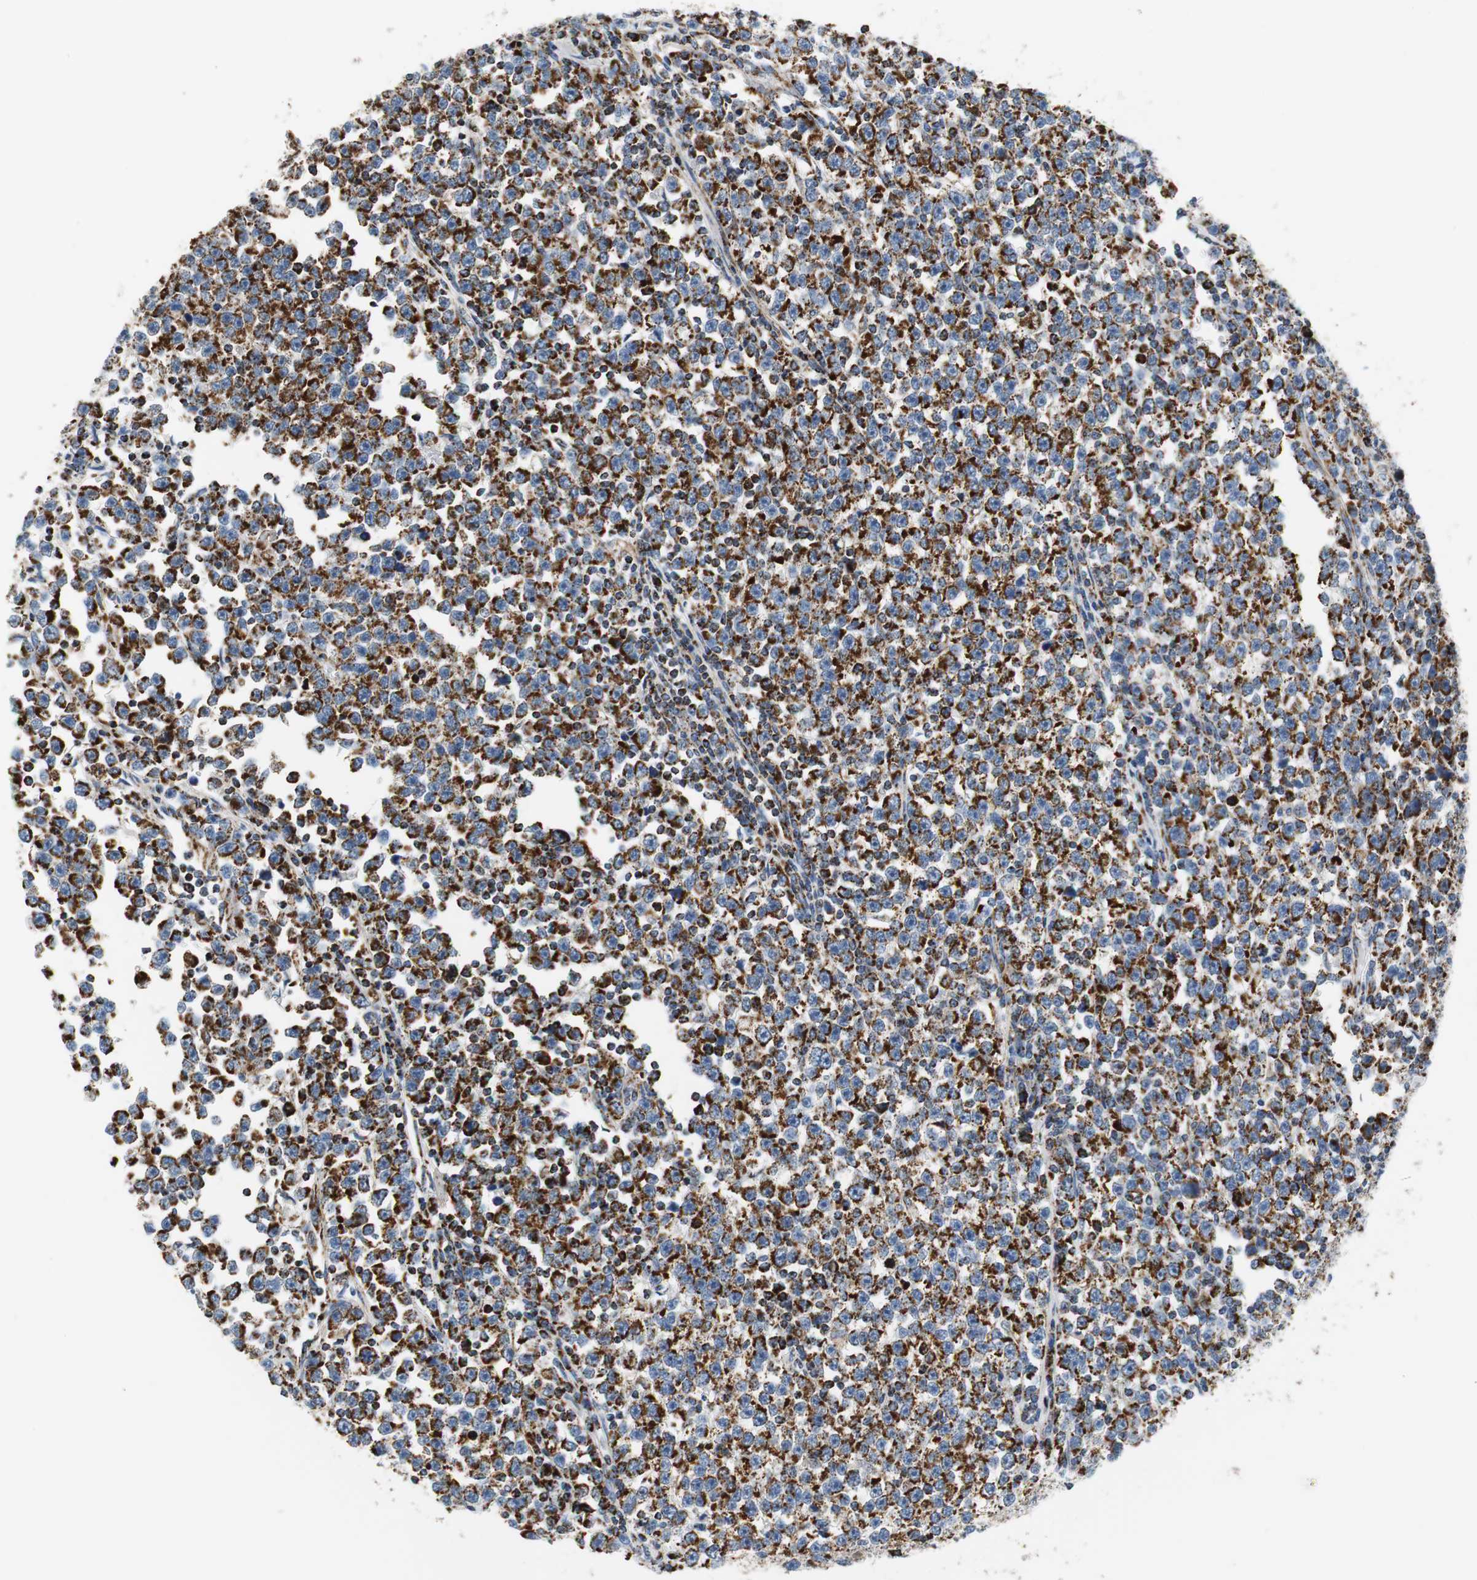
{"staining": {"intensity": "strong", "quantity": ">75%", "location": "cytoplasmic/membranous"}, "tissue": "testis cancer", "cell_type": "Tumor cells", "image_type": "cancer", "snomed": [{"axis": "morphology", "description": "Seminoma, NOS"}, {"axis": "topography", "description": "Testis"}], "caption": "A photomicrograph of testis seminoma stained for a protein exhibits strong cytoplasmic/membranous brown staining in tumor cells.", "gene": "C1QTNF7", "patient": {"sex": "male", "age": 43}}